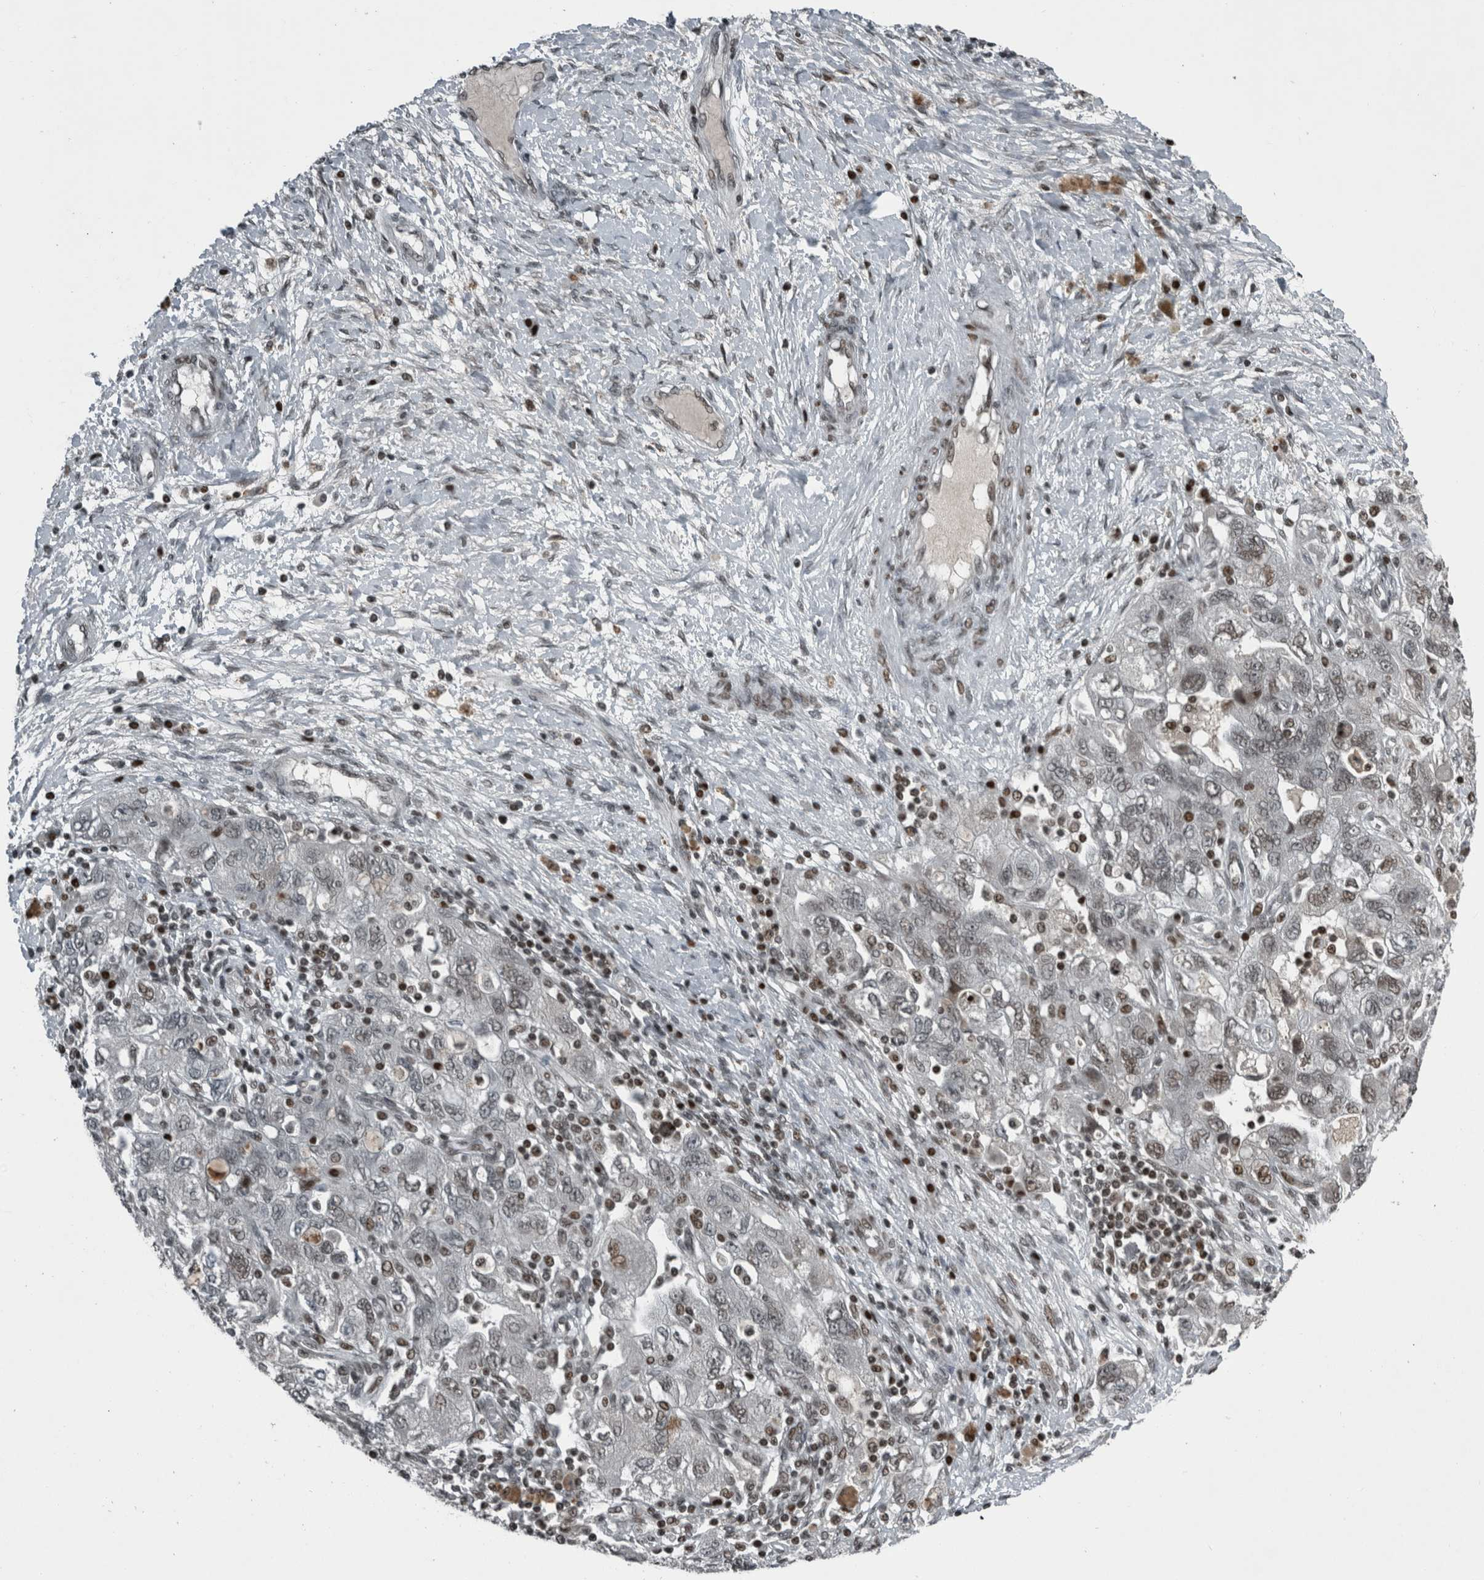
{"staining": {"intensity": "weak", "quantity": "<25%", "location": "nuclear"}, "tissue": "ovarian cancer", "cell_type": "Tumor cells", "image_type": "cancer", "snomed": [{"axis": "morphology", "description": "Carcinoma, NOS"}, {"axis": "morphology", "description": "Cystadenocarcinoma, serous, NOS"}, {"axis": "topography", "description": "Ovary"}], "caption": "This is an immunohistochemistry micrograph of human ovarian cancer. There is no positivity in tumor cells.", "gene": "UNC50", "patient": {"sex": "female", "age": 69}}